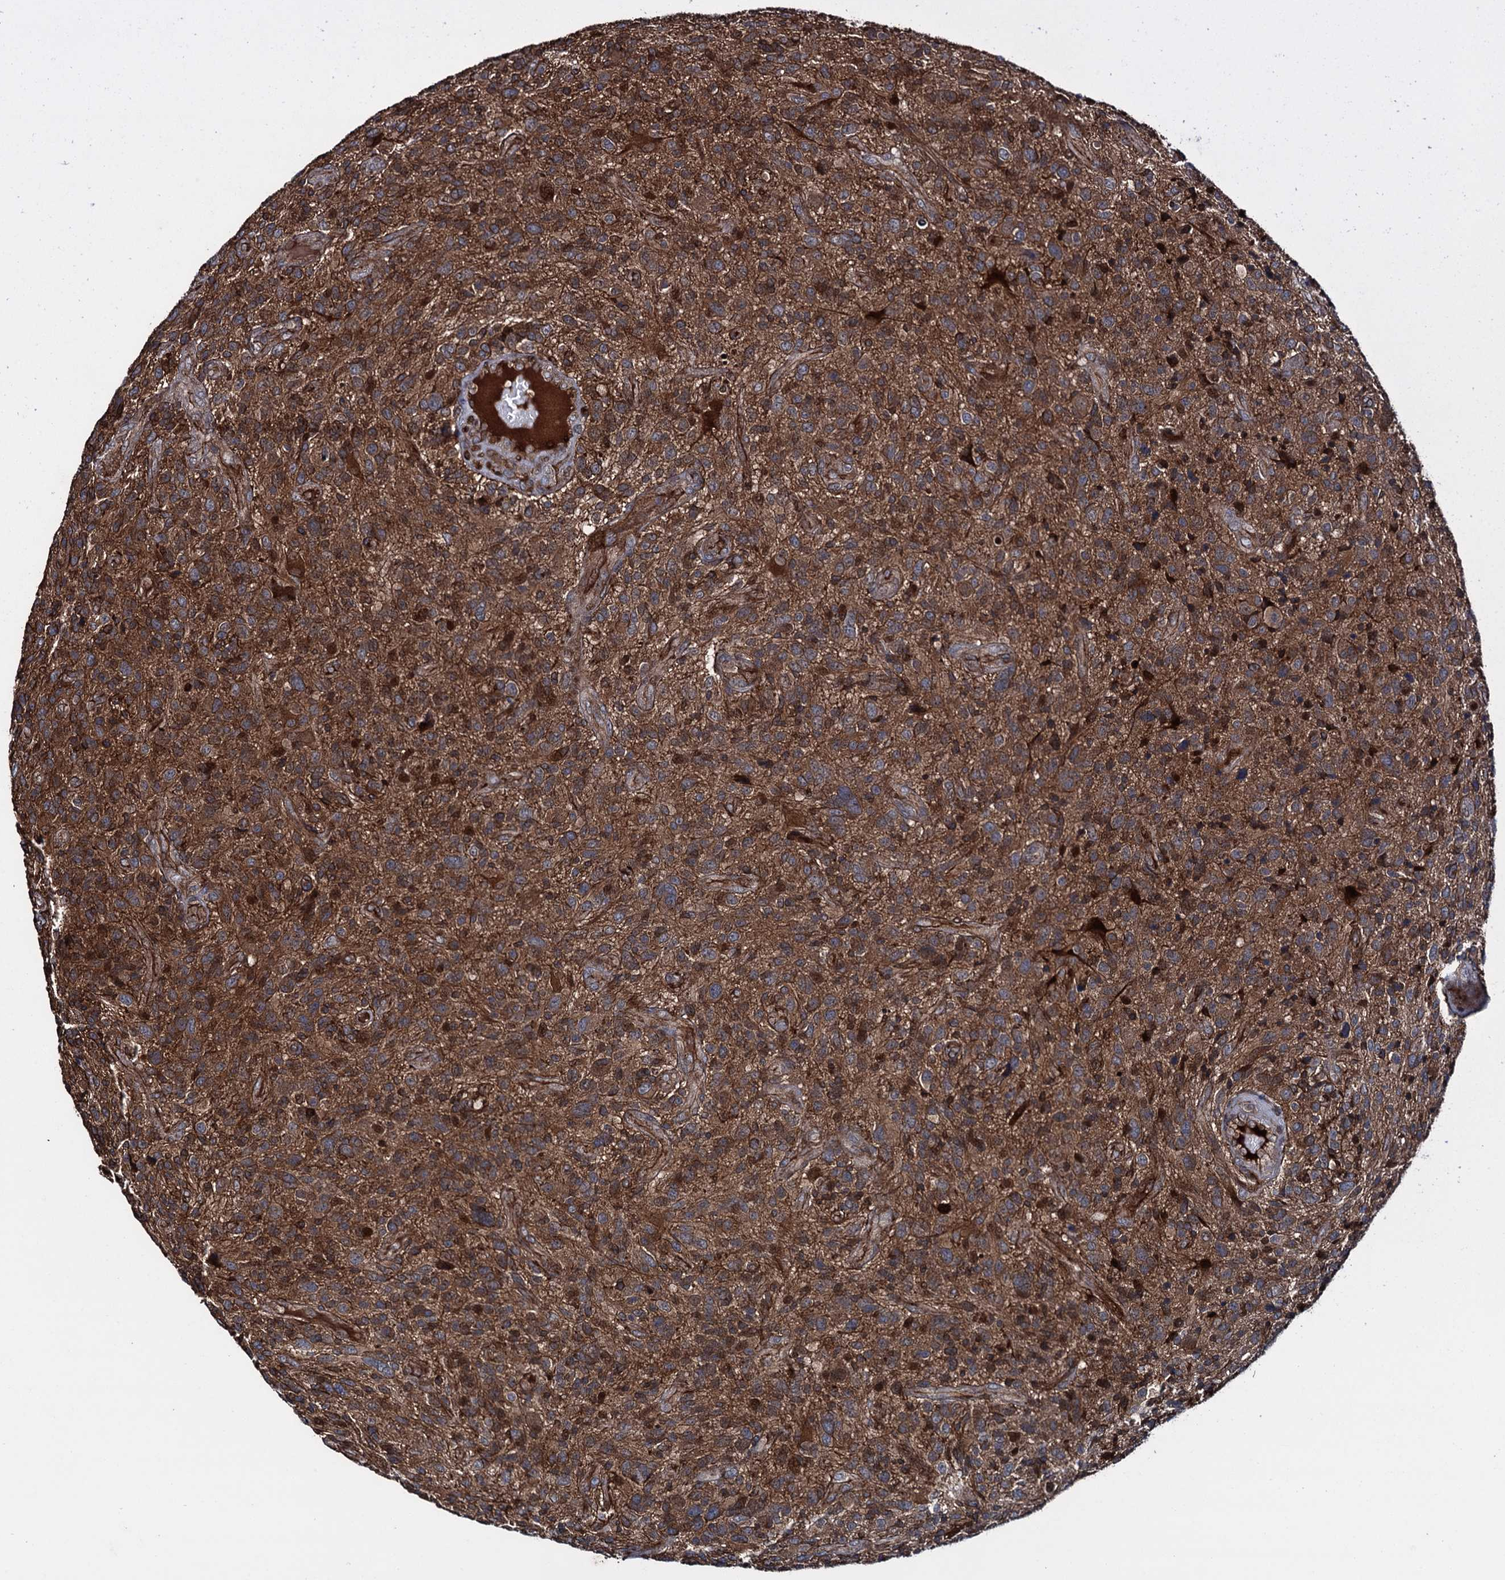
{"staining": {"intensity": "moderate", "quantity": ">75%", "location": "cytoplasmic/membranous"}, "tissue": "glioma", "cell_type": "Tumor cells", "image_type": "cancer", "snomed": [{"axis": "morphology", "description": "Glioma, malignant, High grade"}, {"axis": "topography", "description": "Brain"}], "caption": "Immunohistochemistry micrograph of human glioma stained for a protein (brown), which exhibits medium levels of moderate cytoplasmic/membranous staining in about >75% of tumor cells.", "gene": "RHOBTB1", "patient": {"sex": "male", "age": 47}}